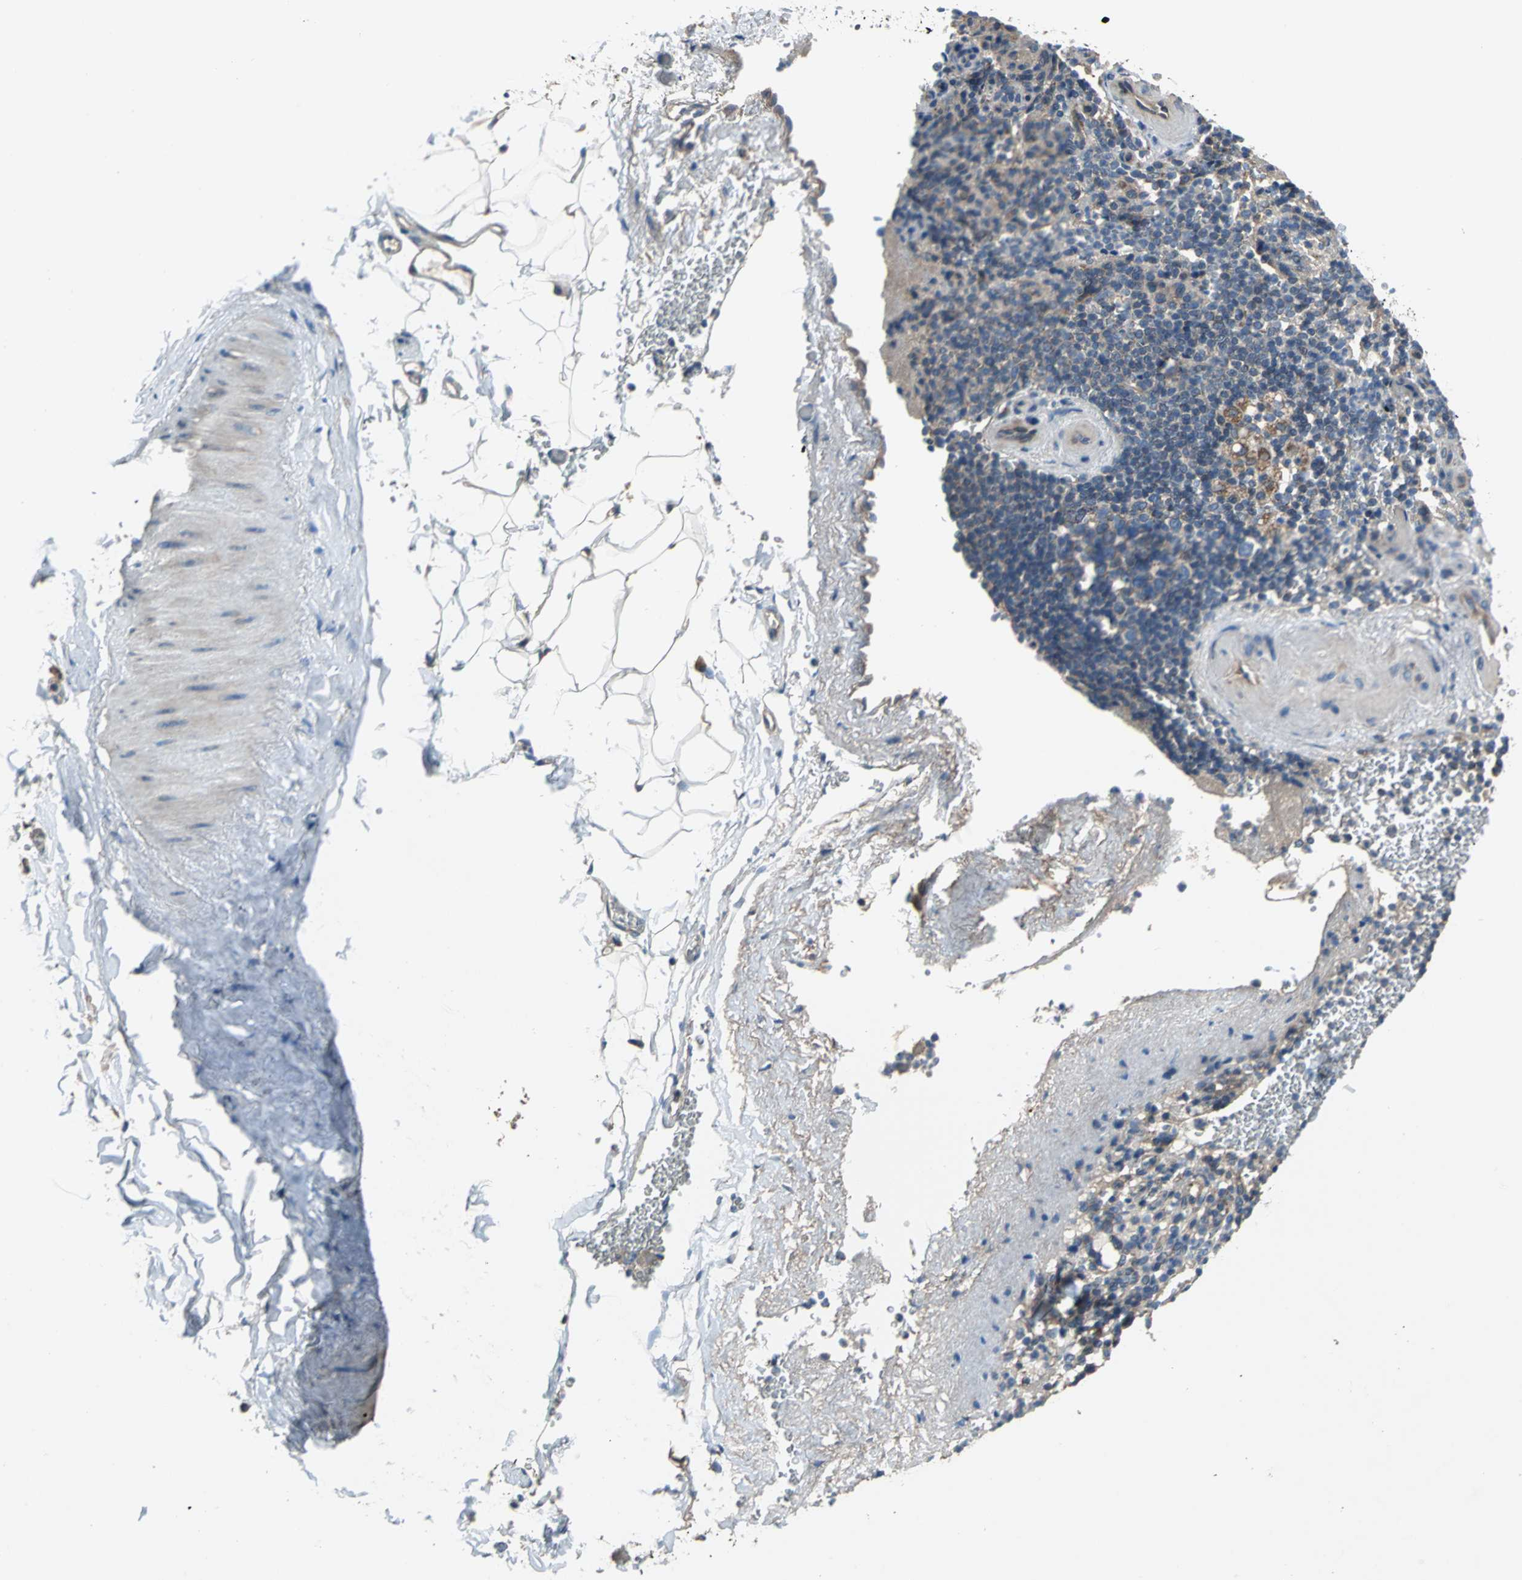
{"staining": {"intensity": "moderate", "quantity": "25%-75%", "location": "cytoplasmic/membranous"}, "tissue": "spleen", "cell_type": "Cells in red pulp", "image_type": "normal", "snomed": [{"axis": "morphology", "description": "Normal tissue, NOS"}, {"axis": "topography", "description": "Spleen"}], "caption": "A medium amount of moderate cytoplasmic/membranous expression is appreciated in about 25%-75% of cells in red pulp in normal spleen. Nuclei are stained in blue.", "gene": "TRAK1", "patient": {"sex": "female", "age": 74}}